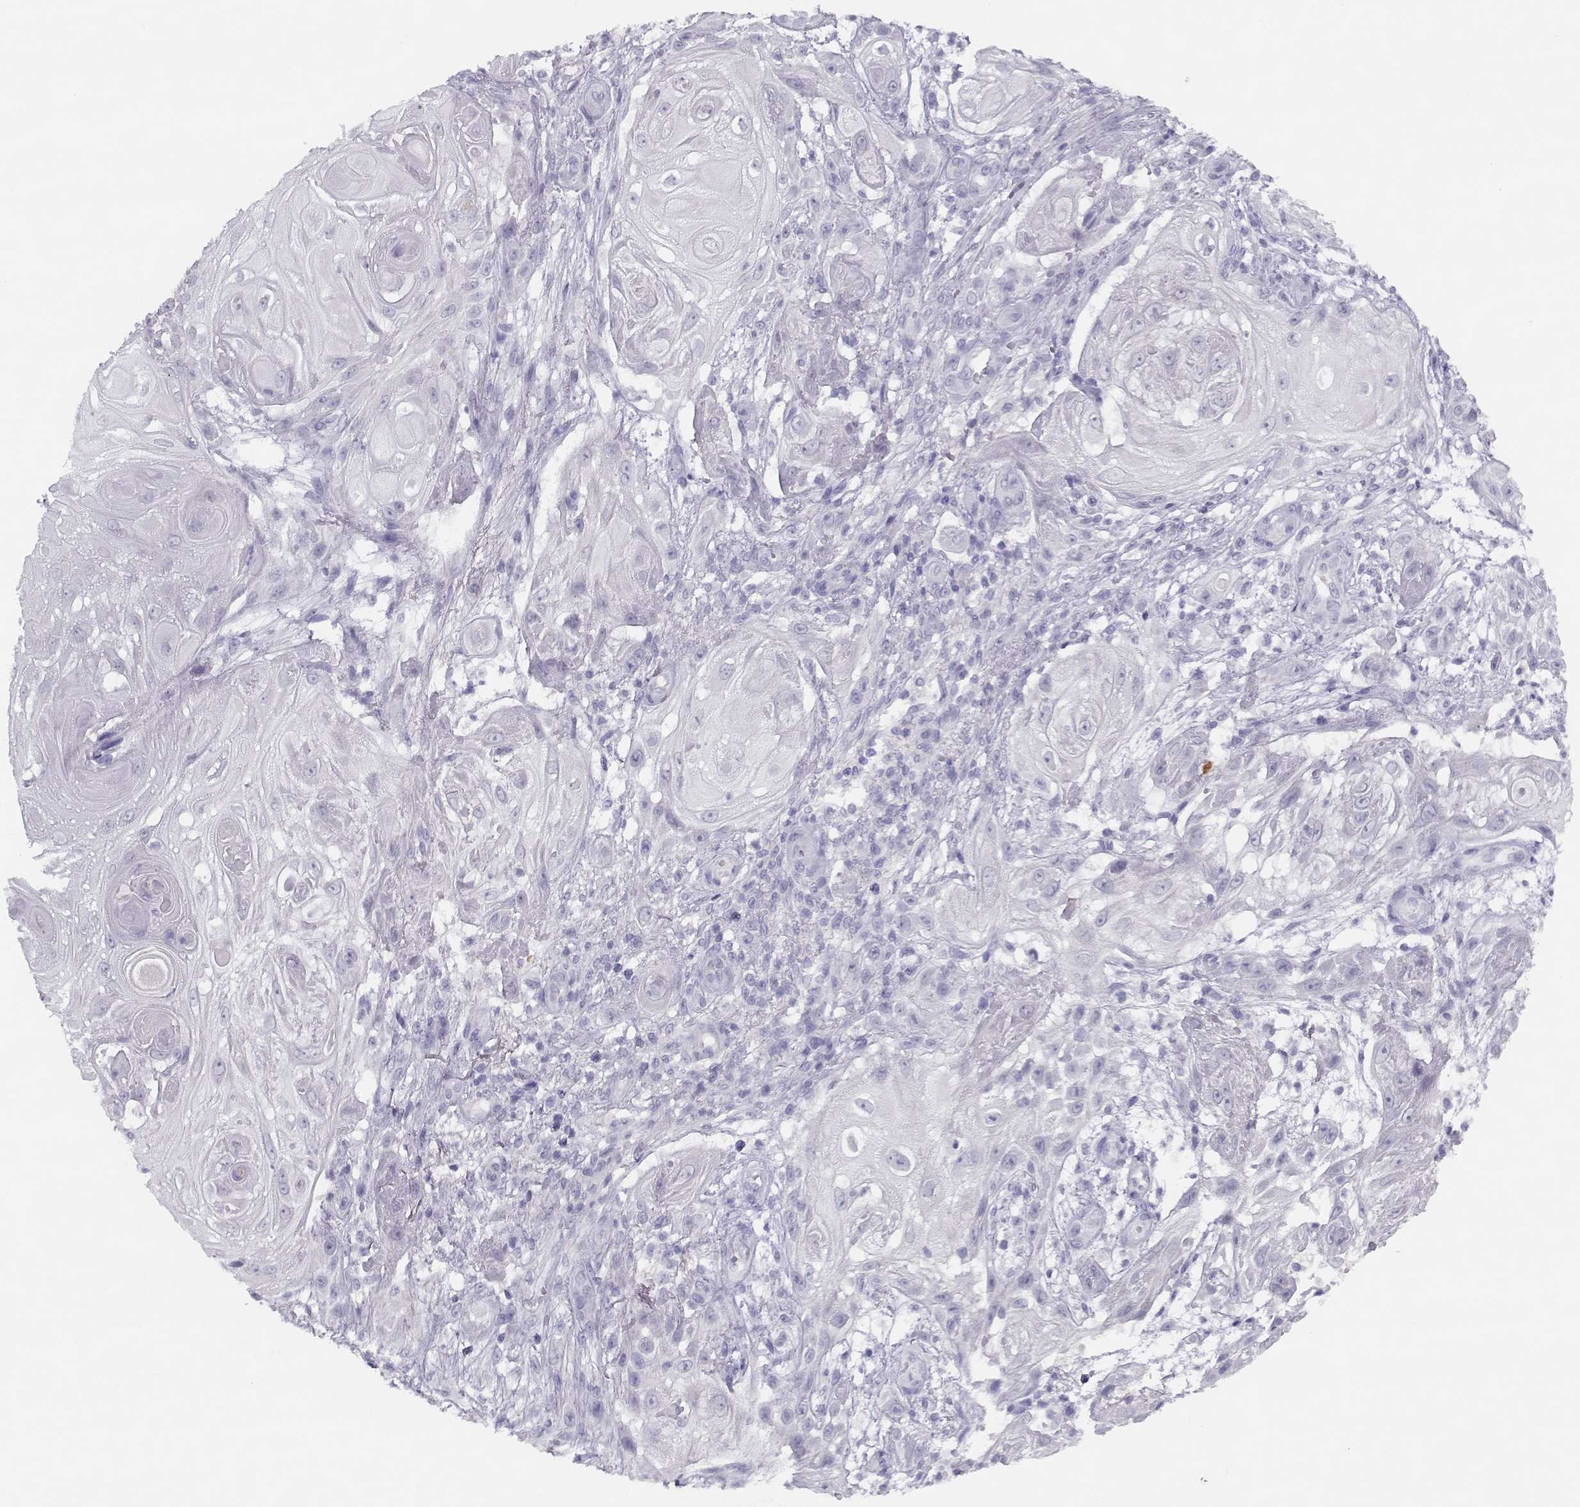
{"staining": {"intensity": "negative", "quantity": "none", "location": "none"}, "tissue": "skin cancer", "cell_type": "Tumor cells", "image_type": "cancer", "snomed": [{"axis": "morphology", "description": "Squamous cell carcinoma, NOS"}, {"axis": "topography", "description": "Skin"}], "caption": "Photomicrograph shows no significant protein expression in tumor cells of skin cancer.", "gene": "CFAP77", "patient": {"sex": "male", "age": 62}}